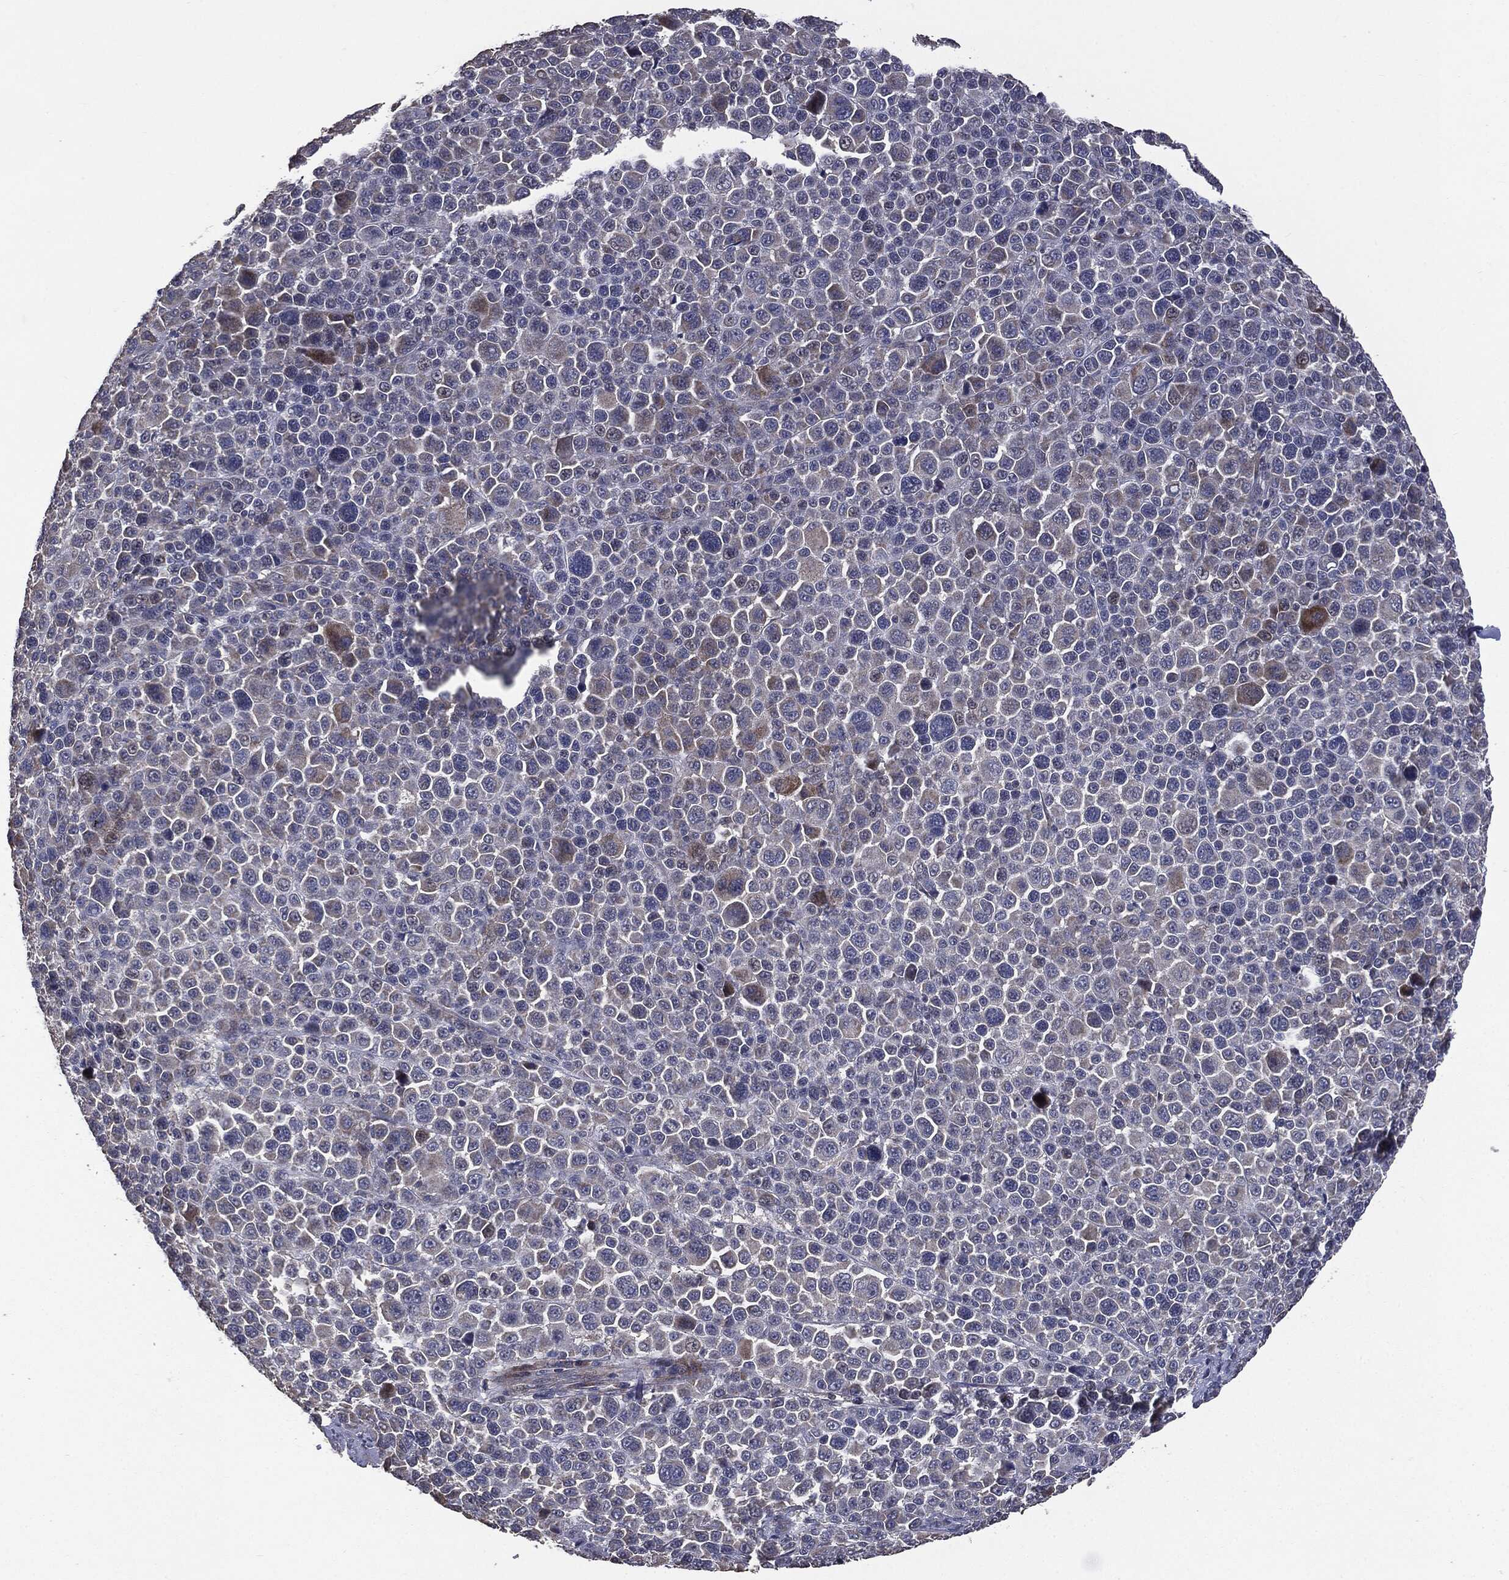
{"staining": {"intensity": "moderate", "quantity": "<25%", "location": "cytoplasmic/membranous"}, "tissue": "melanoma", "cell_type": "Tumor cells", "image_type": "cancer", "snomed": [{"axis": "morphology", "description": "Malignant melanoma, NOS"}, {"axis": "topography", "description": "Skin"}], "caption": "Immunohistochemistry (IHC) staining of melanoma, which reveals low levels of moderate cytoplasmic/membranous expression in about <25% of tumor cells indicating moderate cytoplasmic/membranous protein positivity. The staining was performed using DAB (3,3'-diaminobenzidine) (brown) for protein detection and nuclei were counterstained in hematoxylin (blue).", "gene": "MTOR", "patient": {"sex": "female", "age": 57}}